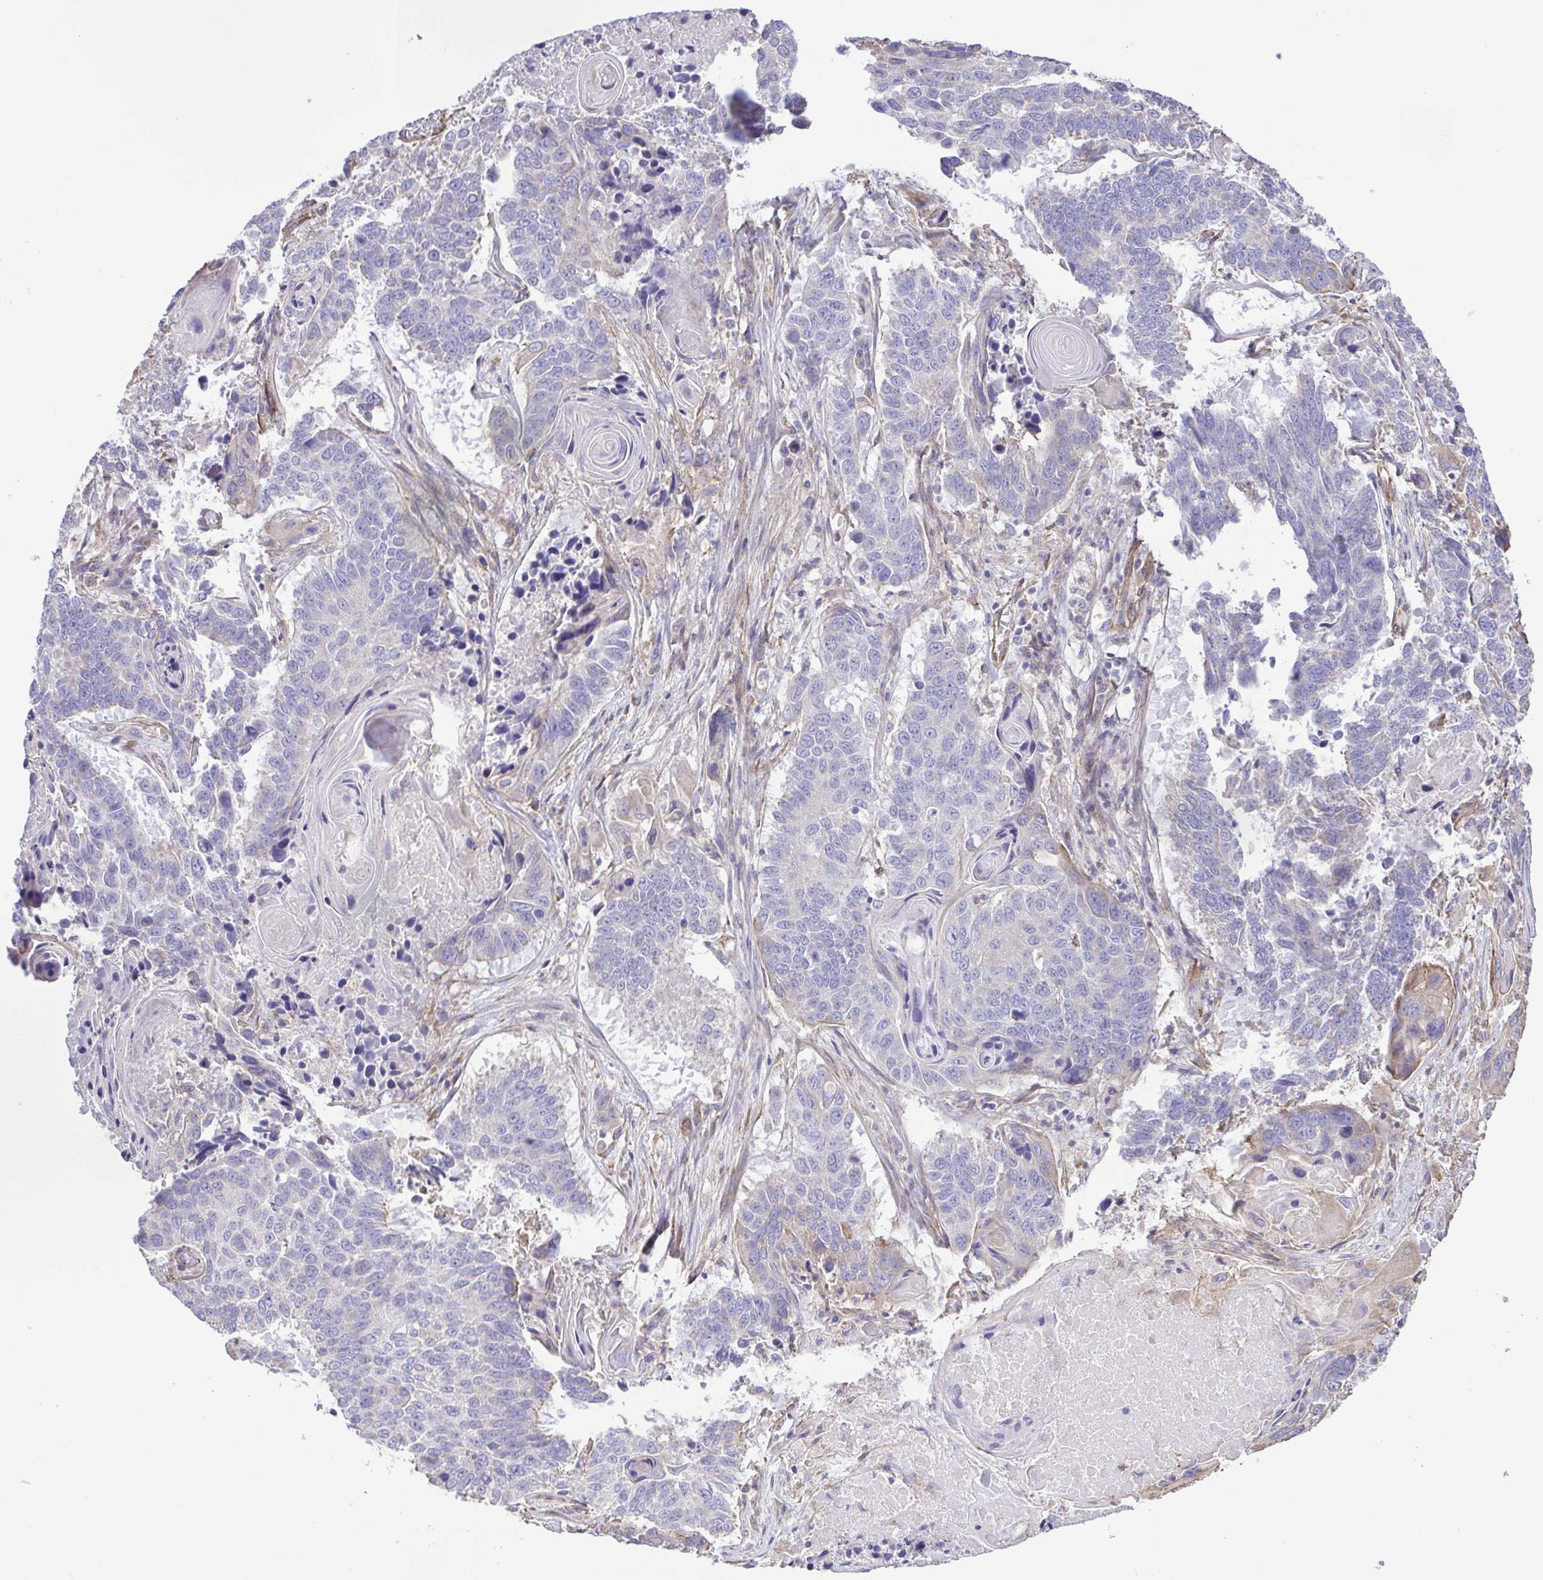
{"staining": {"intensity": "negative", "quantity": "none", "location": "none"}, "tissue": "lung cancer", "cell_type": "Tumor cells", "image_type": "cancer", "snomed": [{"axis": "morphology", "description": "Squamous cell carcinoma, NOS"}, {"axis": "topography", "description": "Lung"}], "caption": "This is an immunohistochemistry photomicrograph of lung squamous cell carcinoma. There is no staining in tumor cells.", "gene": "FLT1", "patient": {"sex": "male", "age": 73}}